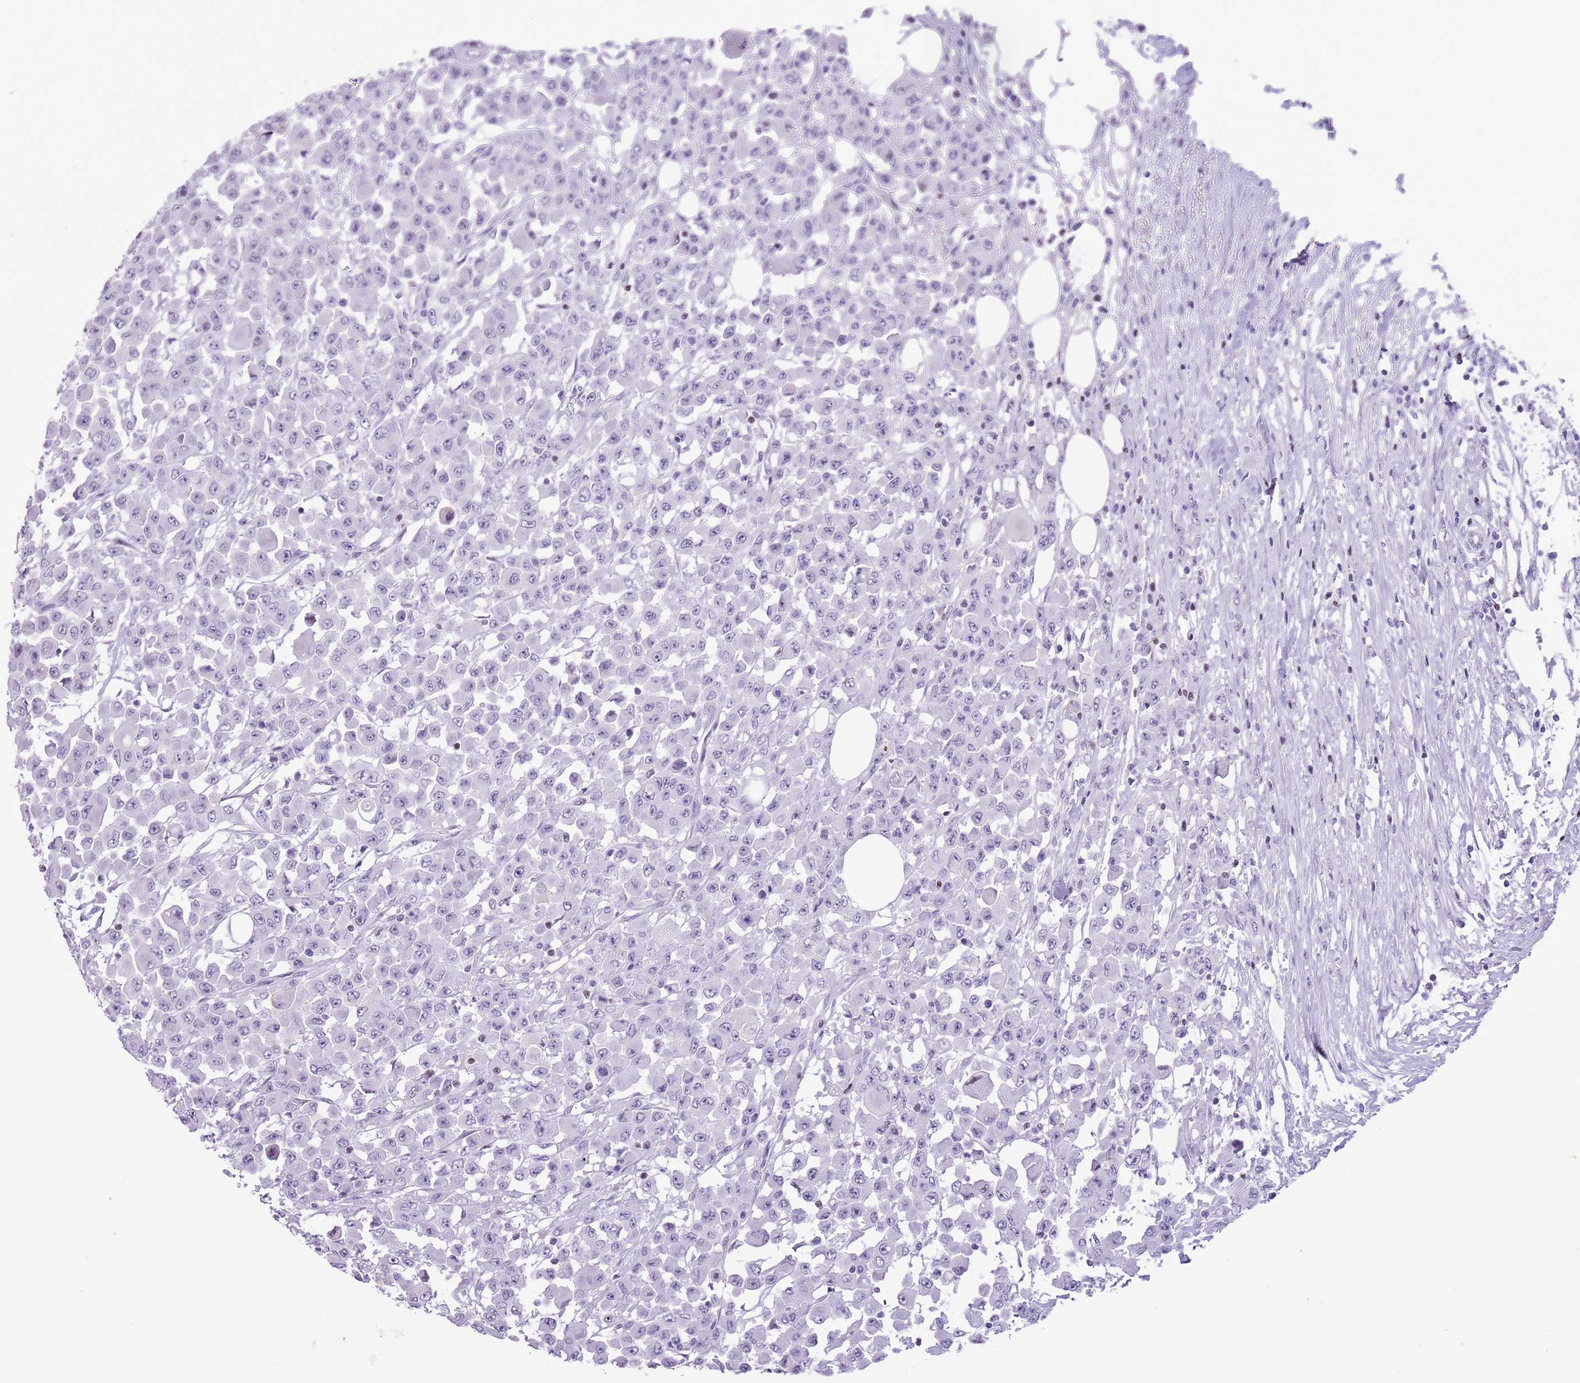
{"staining": {"intensity": "negative", "quantity": "none", "location": "none"}, "tissue": "colorectal cancer", "cell_type": "Tumor cells", "image_type": "cancer", "snomed": [{"axis": "morphology", "description": "Adenocarcinoma, NOS"}, {"axis": "topography", "description": "Colon"}], "caption": "Immunohistochemical staining of adenocarcinoma (colorectal) reveals no significant staining in tumor cells.", "gene": "BCL11B", "patient": {"sex": "male", "age": 51}}